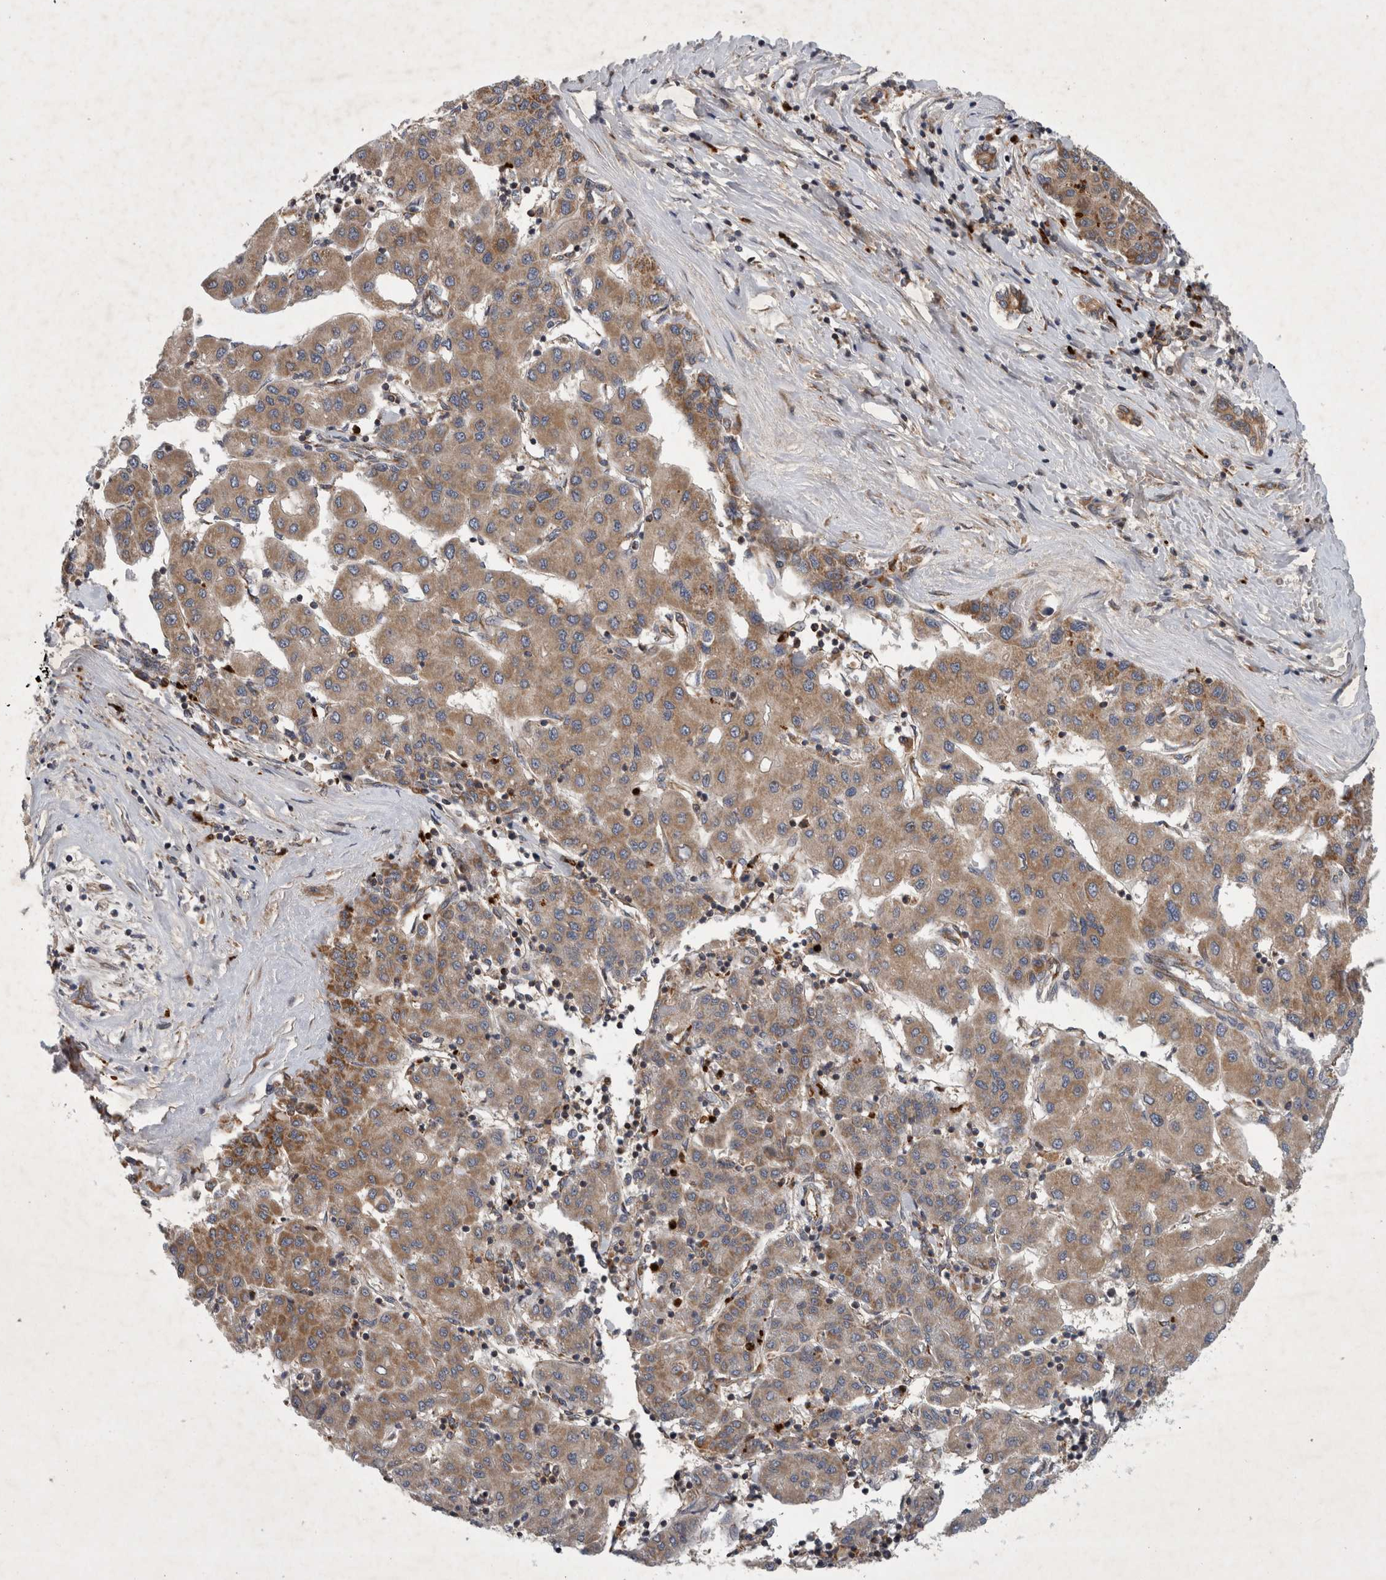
{"staining": {"intensity": "moderate", "quantity": ">75%", "location": "cytoplasmic/membranous"}, "tissue": "liver cancer", "cell_type": "Tumor cells", "image_type": "cancer", "snomed": [{"axis": "morphology", "description": "Carcinoma, Hepatocellular, NOS"}, {"axis": "topography", "description": "Liver"}], "caption": "Human liver cancer (hepatocellular carcinoma) stained for a protein (brown) reveals moderate cytoplasmic/membranous positive expression in about >75% of tumor cells.", "gene": "PDCD2", "patient": {"sex": "male", "age": 65}}